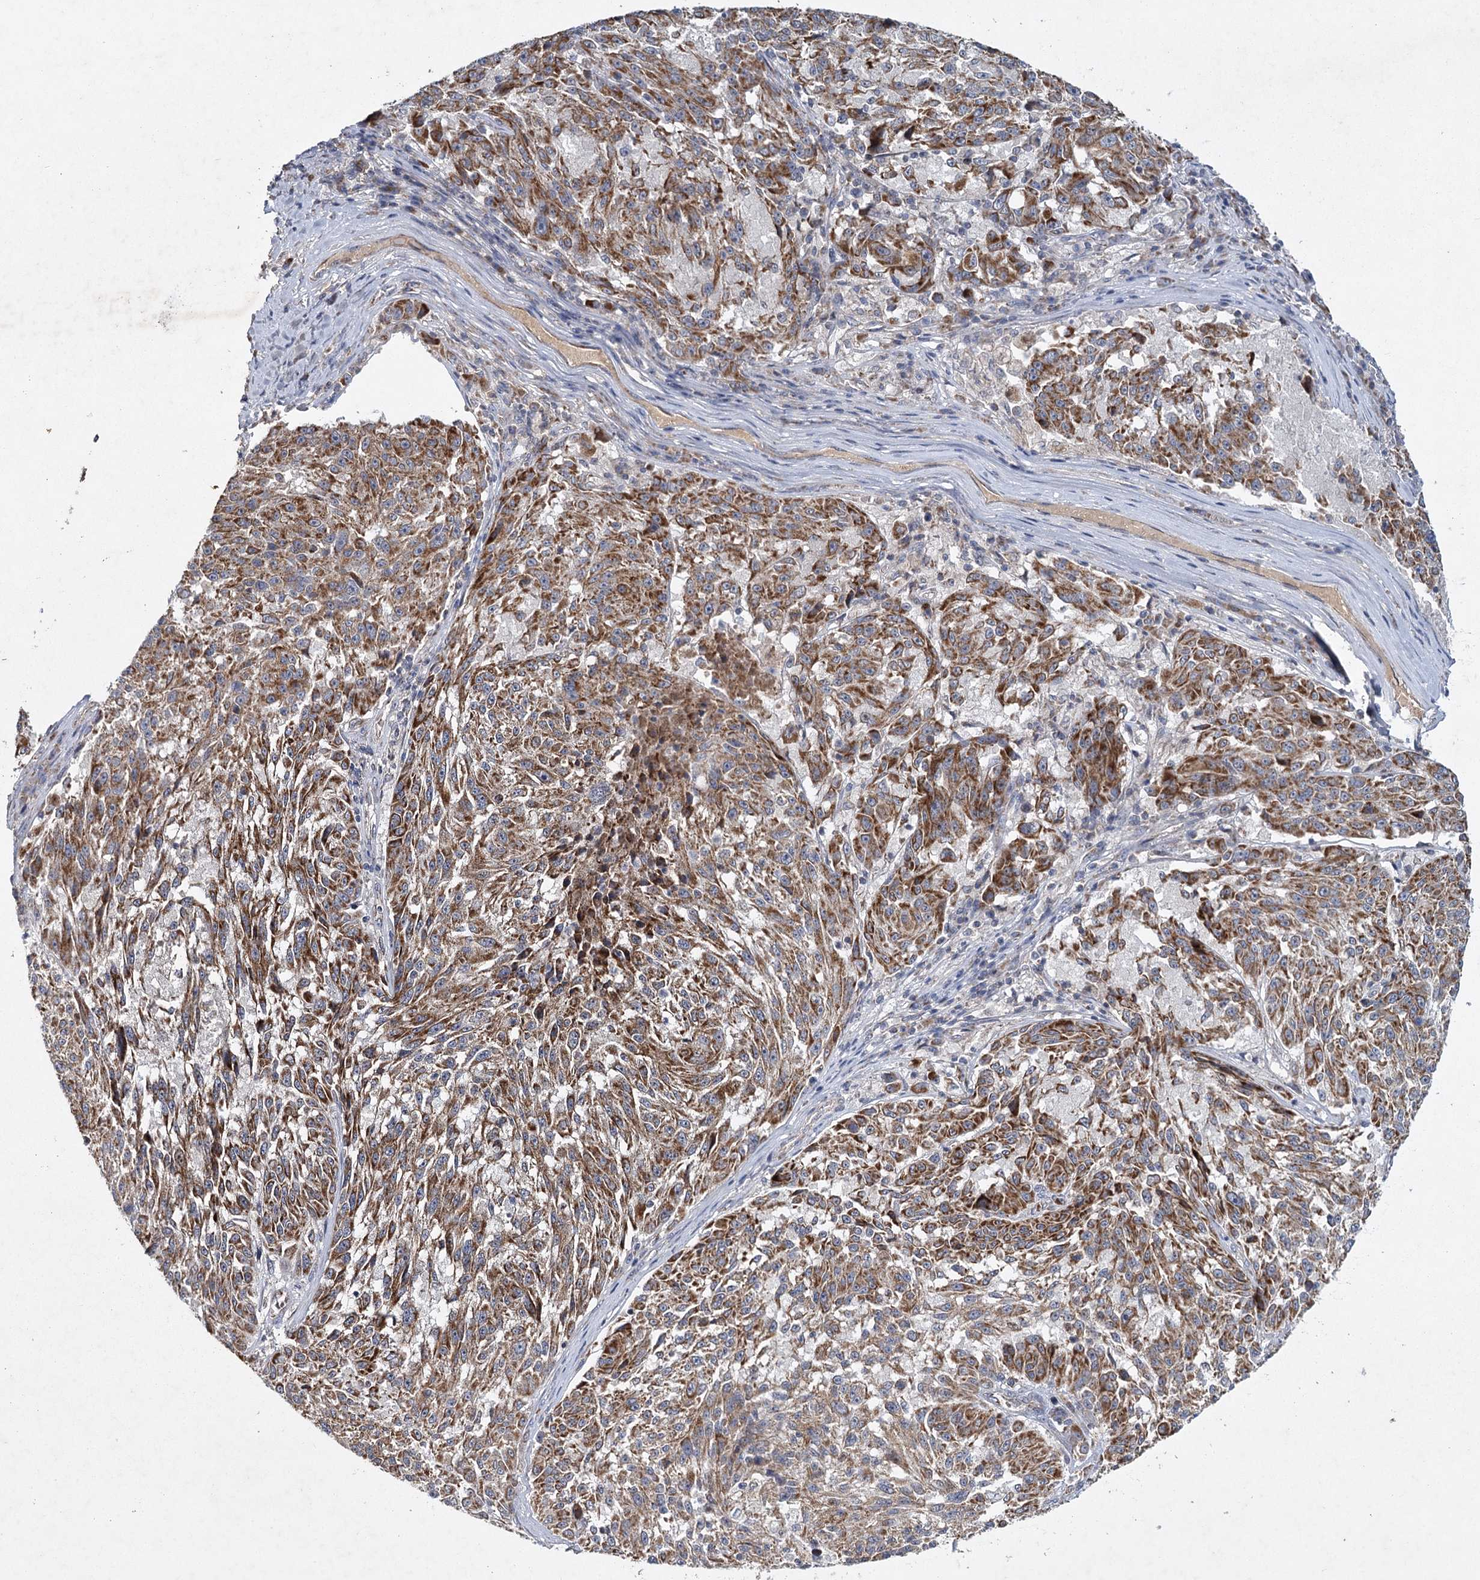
{"staining": {"intensity": "strong", "quantity": ">75%", "location": "cytoplasmic/membranous"}, "tissue": "melanoma", "cell_type": "Tumor cells", "image_type": "cancer", "snomed": [{"axis": "morphology", "description": "Malignant melanoma, NOS"}, {"axis": "topography", "description": "Skin"}], "caption": "The photomicrograph shows staining of melanoma, revealing strong cytoplasmic/membranous protein positivity (brown color) within tumor cells.", "gene": "MRPL44", "patient": {"sex": "male", "age": 53}}